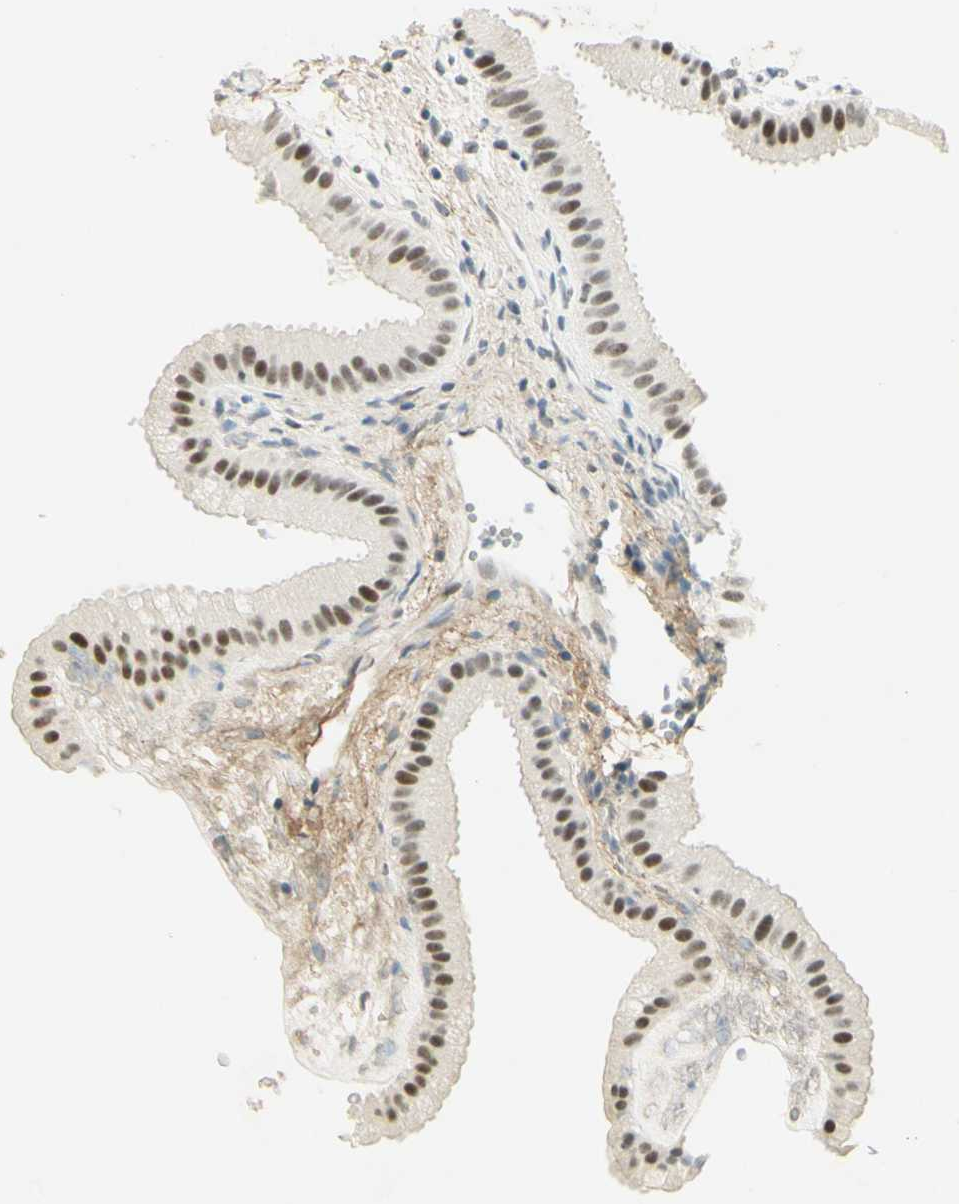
{"staining": {"intensity": "moderate", "quantity": ">75%", "location": "nuclear"}, "tissue": "gallbladder", "cell_type": "Glandular cells", "image_type": "normal", "snomed": [{"axis": "morphology", "description": "Normal tissue, NOS"}, {"axis": "topography", "description": "Gallbladder"}], "caption": "A micrograph showing moderate nuclear positivity in about >75% of glandular cells in unremarkable gallbladder, as visualized by brown immunohistochemical staining.", "gene": "PMS2", "patient": {"sex": "female", "age": 64}}